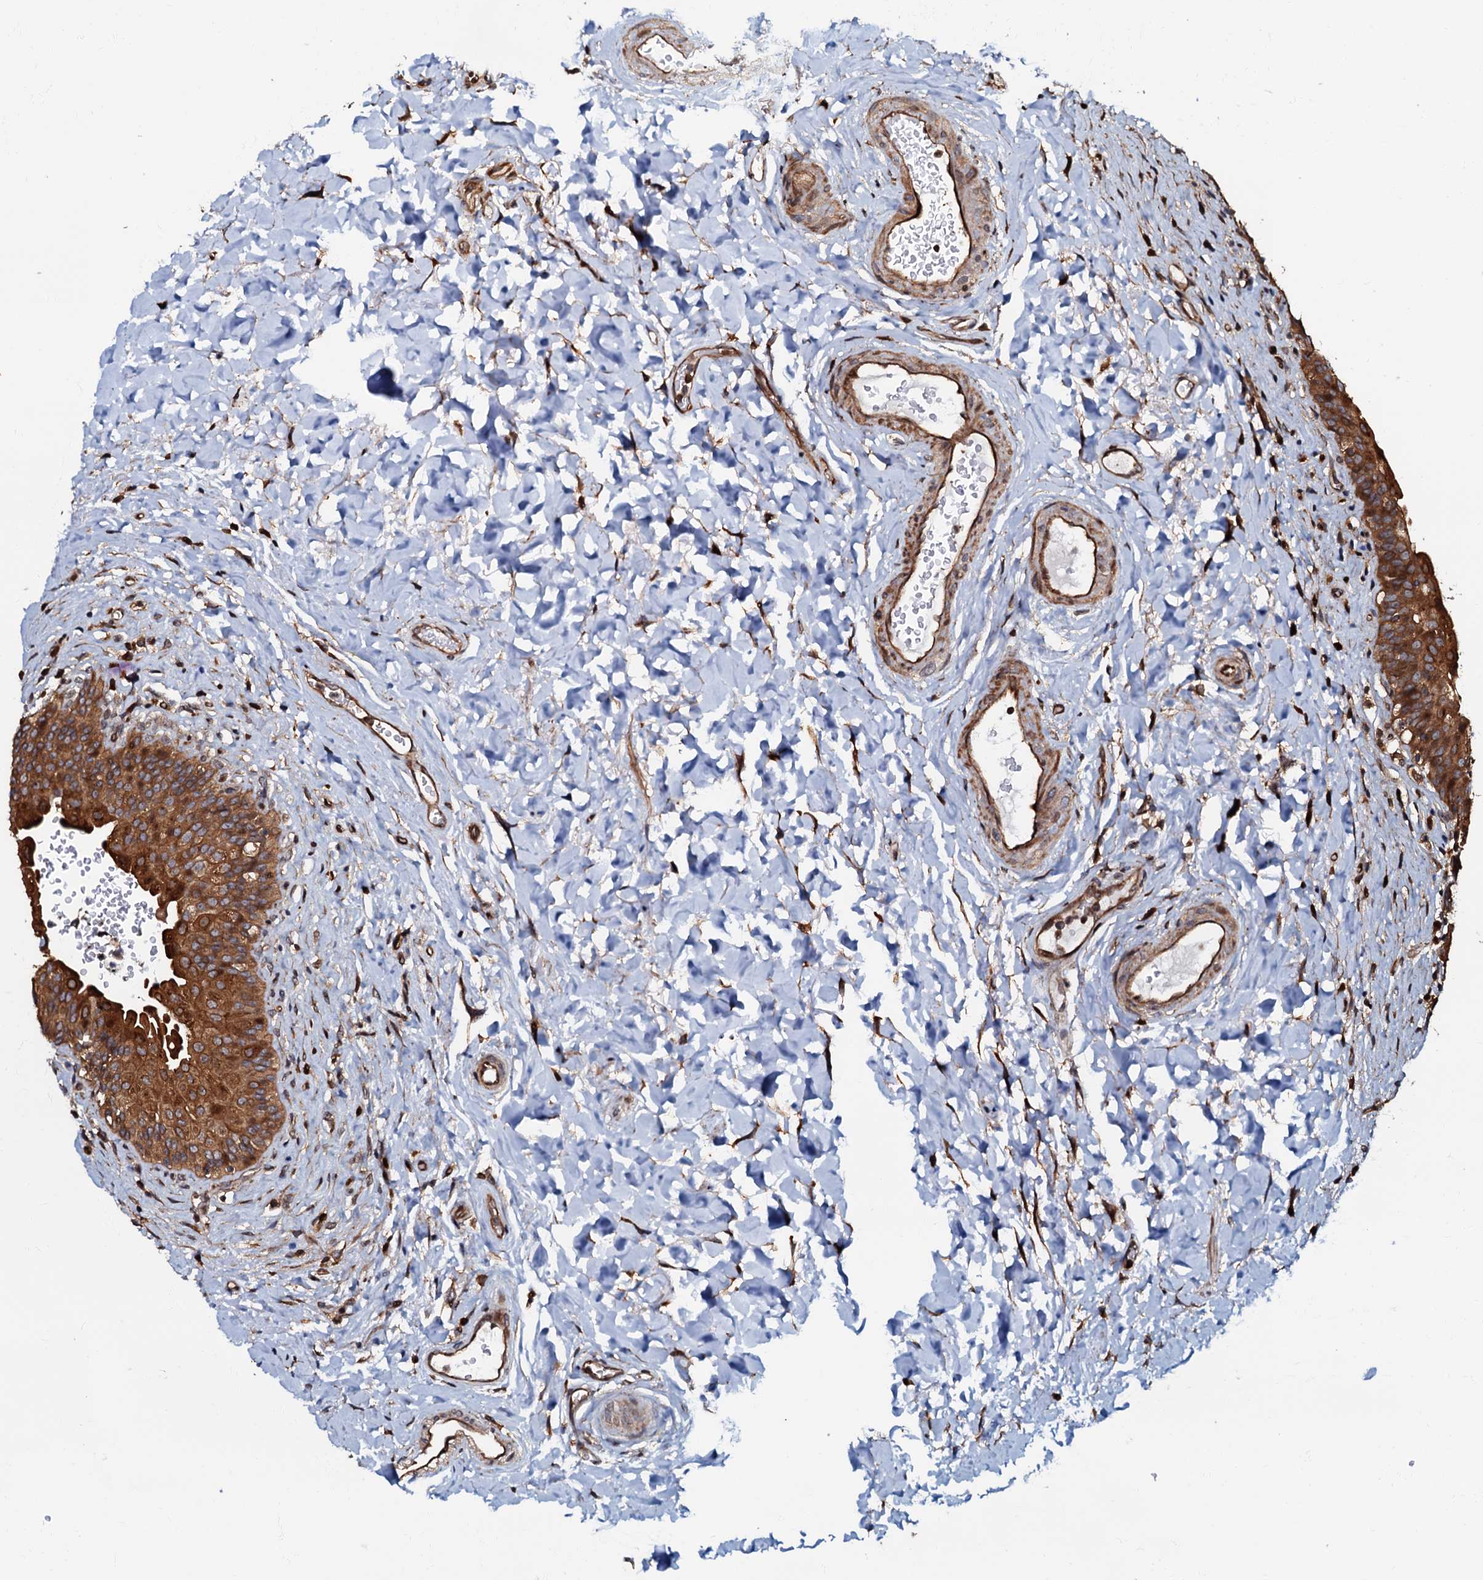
{"staining": {"intensity": "strong", "quantity": ">75%", "location": "cytoplasmic/membranous"}, "tissue": "urinary bladder", "cell_type": "Urothelial cells", "image_type": "normal", "snomed": [{"axis": "morphology", "description": "Normal tissue, NOS"}, {"axis": "topography", "description": "Urinary bladder"}], "caption": "A high amount of strong cytoplasmic/membranous positivity is appreciated in approximately >75% of urothelial cells in benign urinary bladder. (Stains: DAB (3,3'-diaminobenzidine) in brown, nuclei in blue, Microscopy: brightfield microscopy at high magnification).", "gene": "OSBP", "patient": {"sex": "male", "age": 83}}